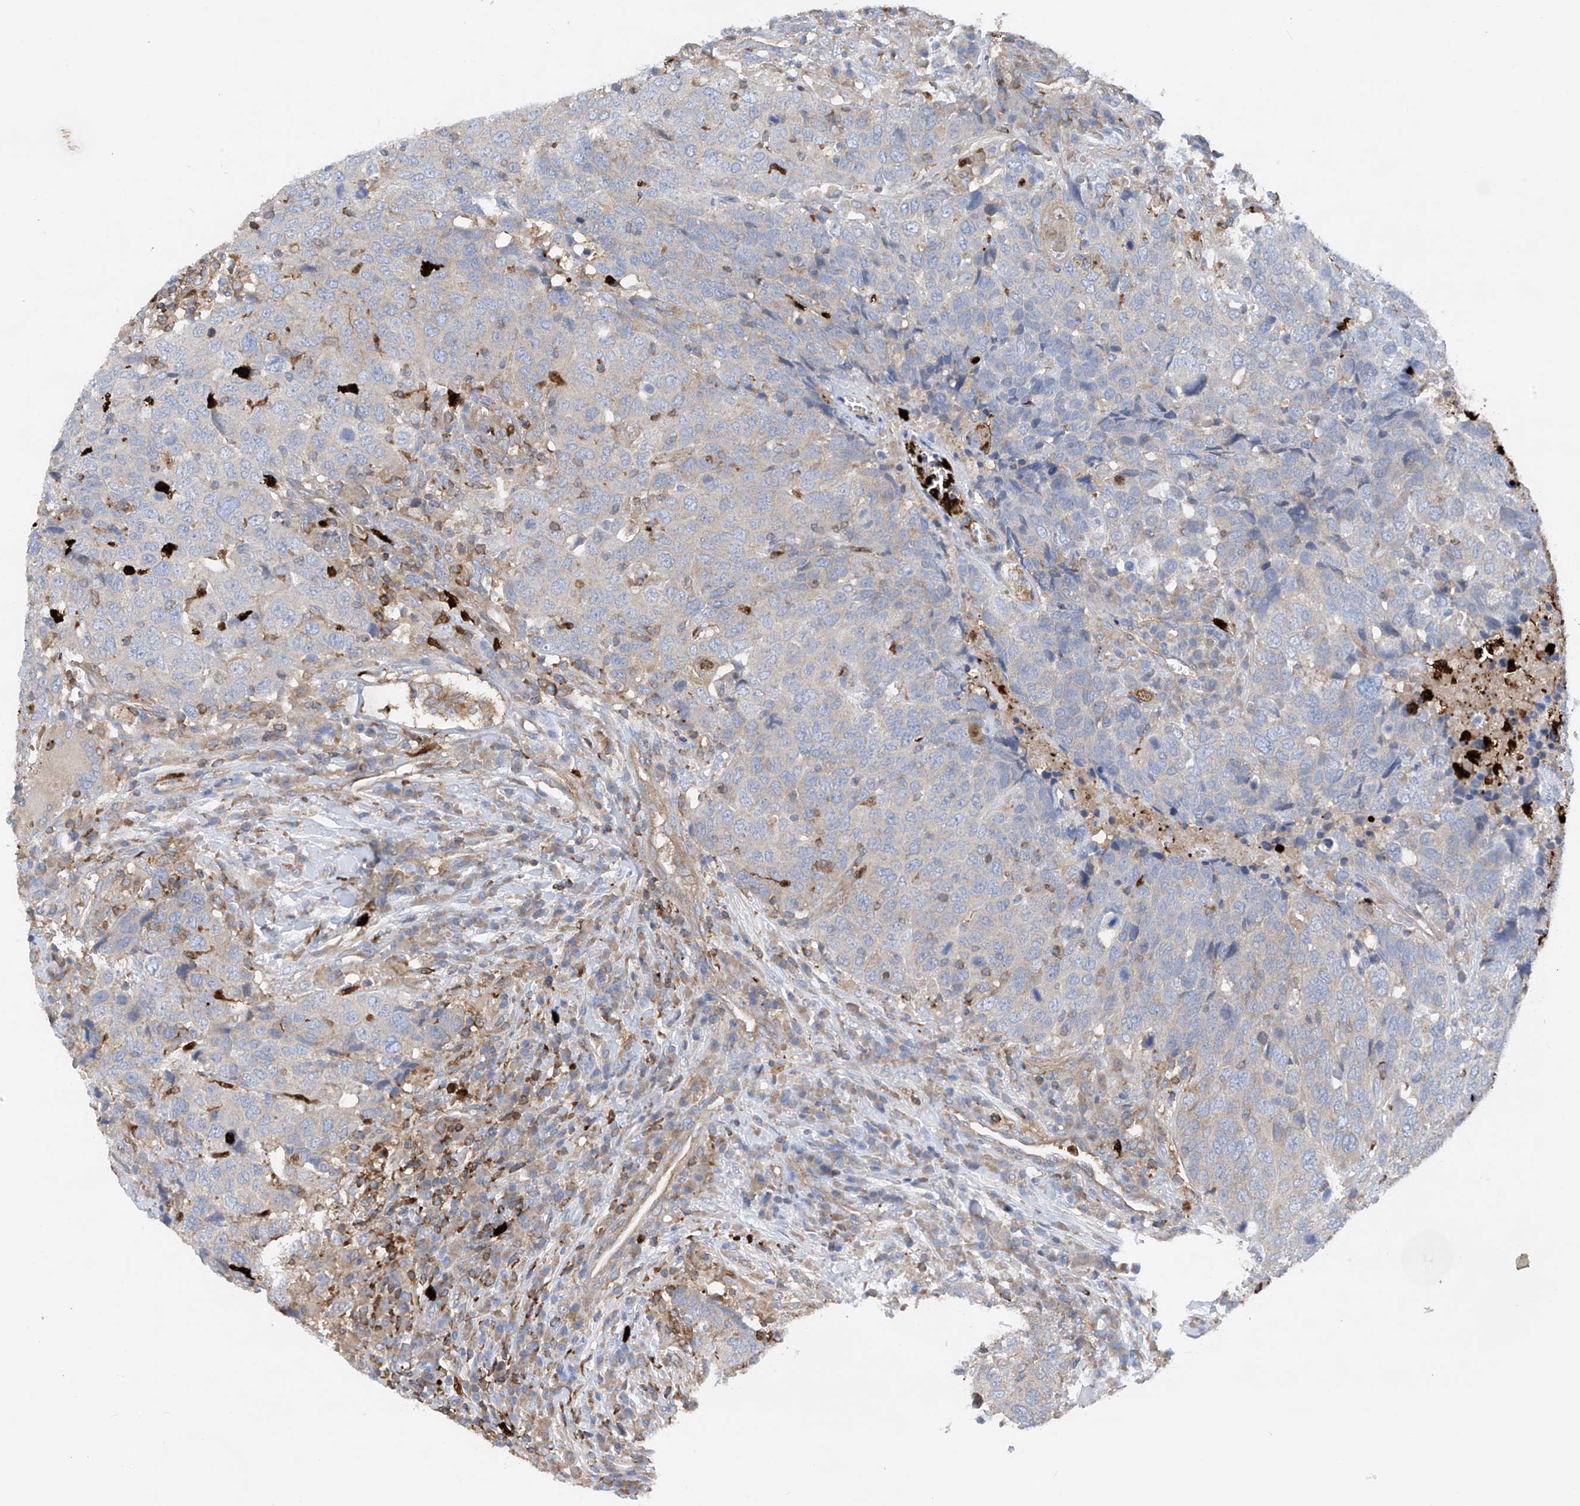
{"staining": {"intensity": "negative", "quantity": "none", "location": "none"}, "tissue": "head and neck cancer", "cell_type": "Tumor cells", "image_type": "cancer", "snomed": [{"axis": "morphology", "description": "Squamous cell carcinoma, NOS"}, {"axis": "topography", "description": "Head-Neck"}], "caption": "This micrograph is of head and neck cancer stained with immunohistochemistry (IHC) to label a protein in brown with the nuclei are counter-stained blue. There is no positivity in tumor cells.", "gene": "PHACTR2", "patient": {"sex": "male", "age": 66}}